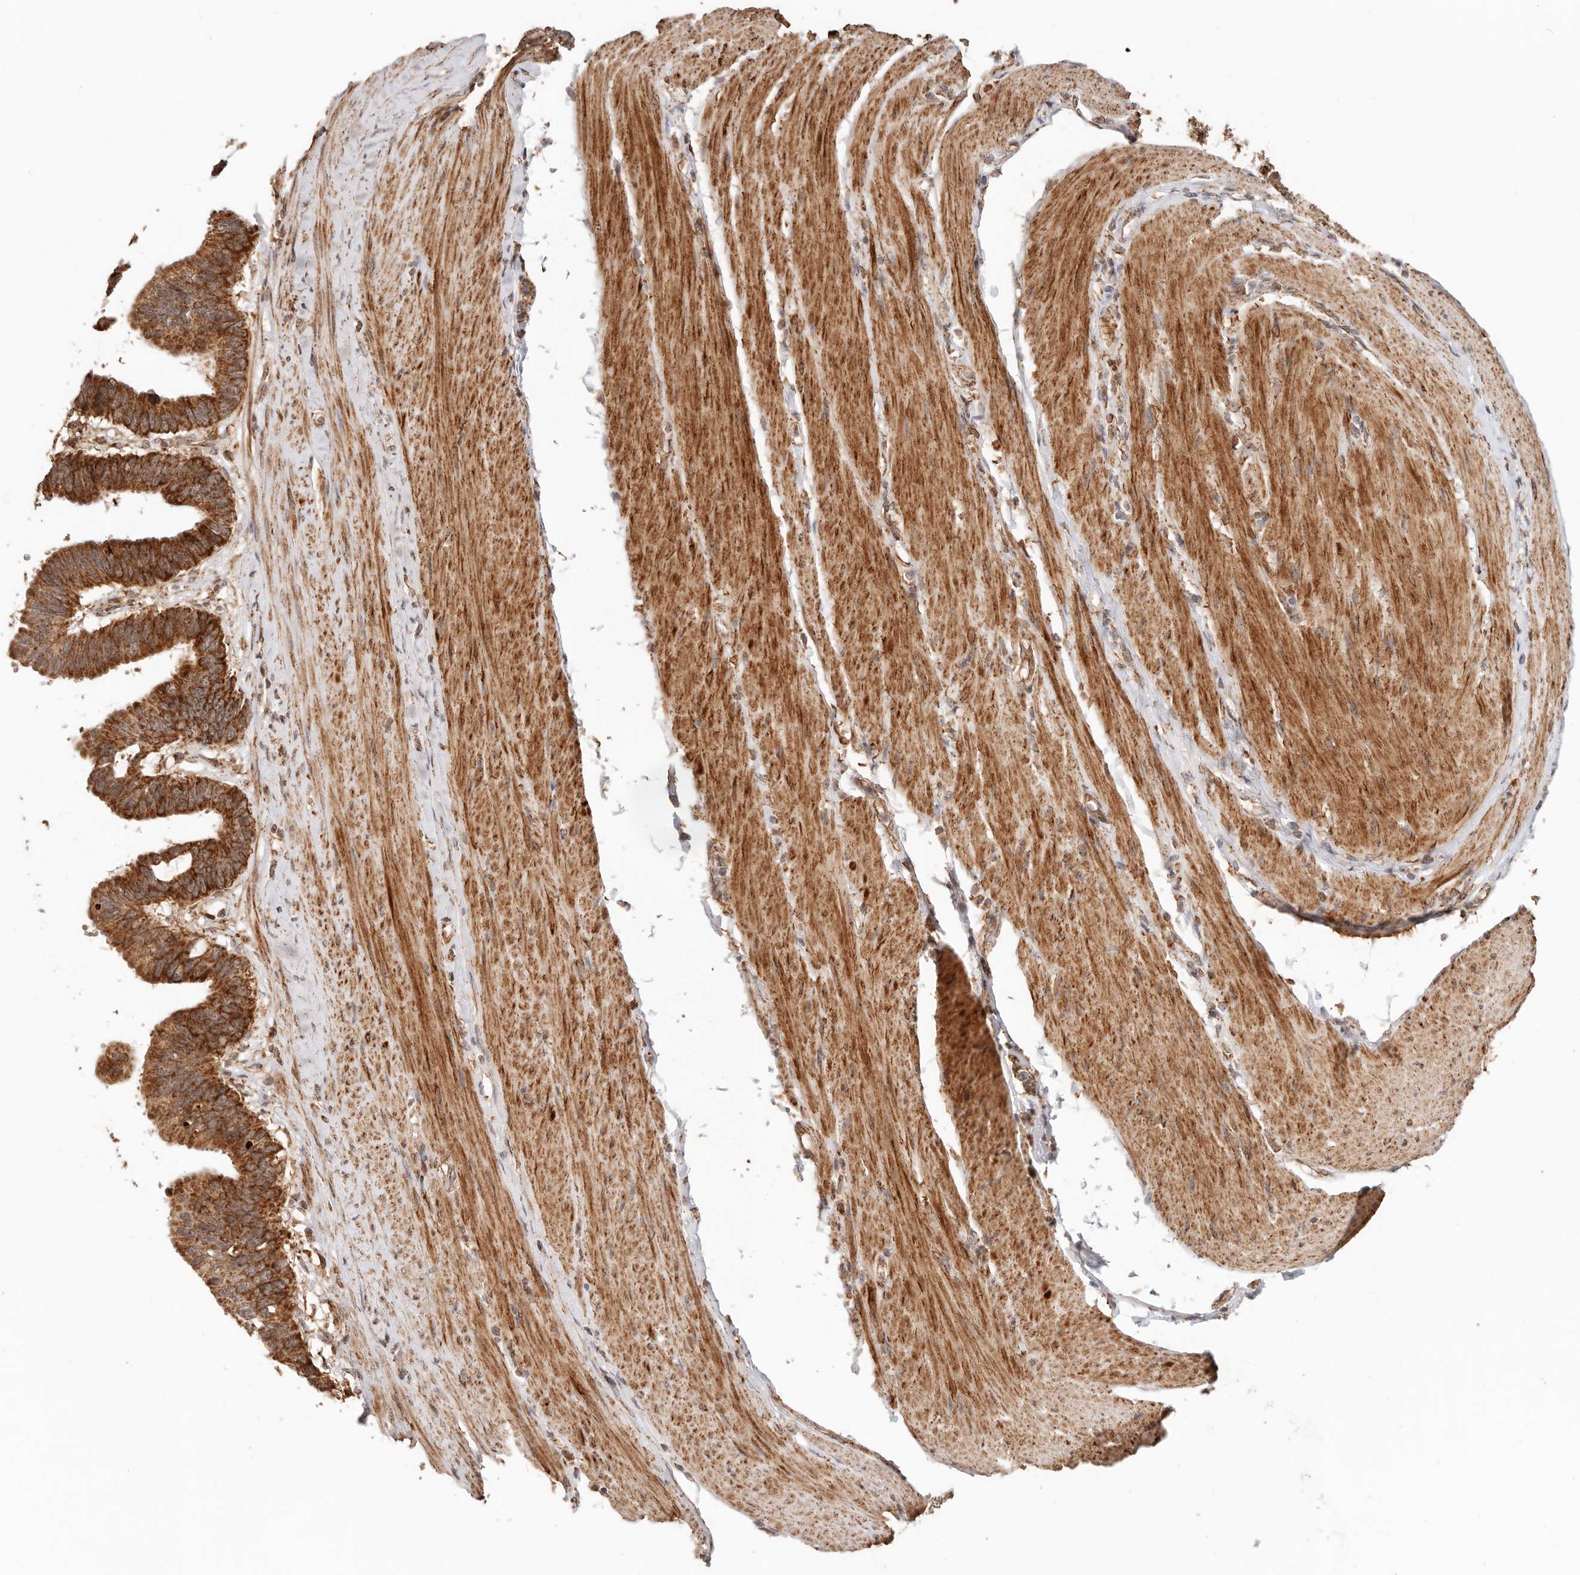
{"staining": {"intensity": "strong", "quantity": ">75%", "location": "cytoplasmic/membranous"}, "tissue": "pancreatic cancer", "cell_type": "Tumor cells", "image_type": "cancer", "snomed": [{"axis": "morphology", "description": "Adenocarcinoma, NOS"}, {"axis": "topography", "description": "Pancreas"}], "caption": "Brown immunohistochemical staining in human adenocarcinoma (pancreatic) reveals strong cytoplasmic/membranous expression in approximately >75% of tumor cells.", "gene": "NDUFB11", "patient": {"sex": "female", "age": 56}}